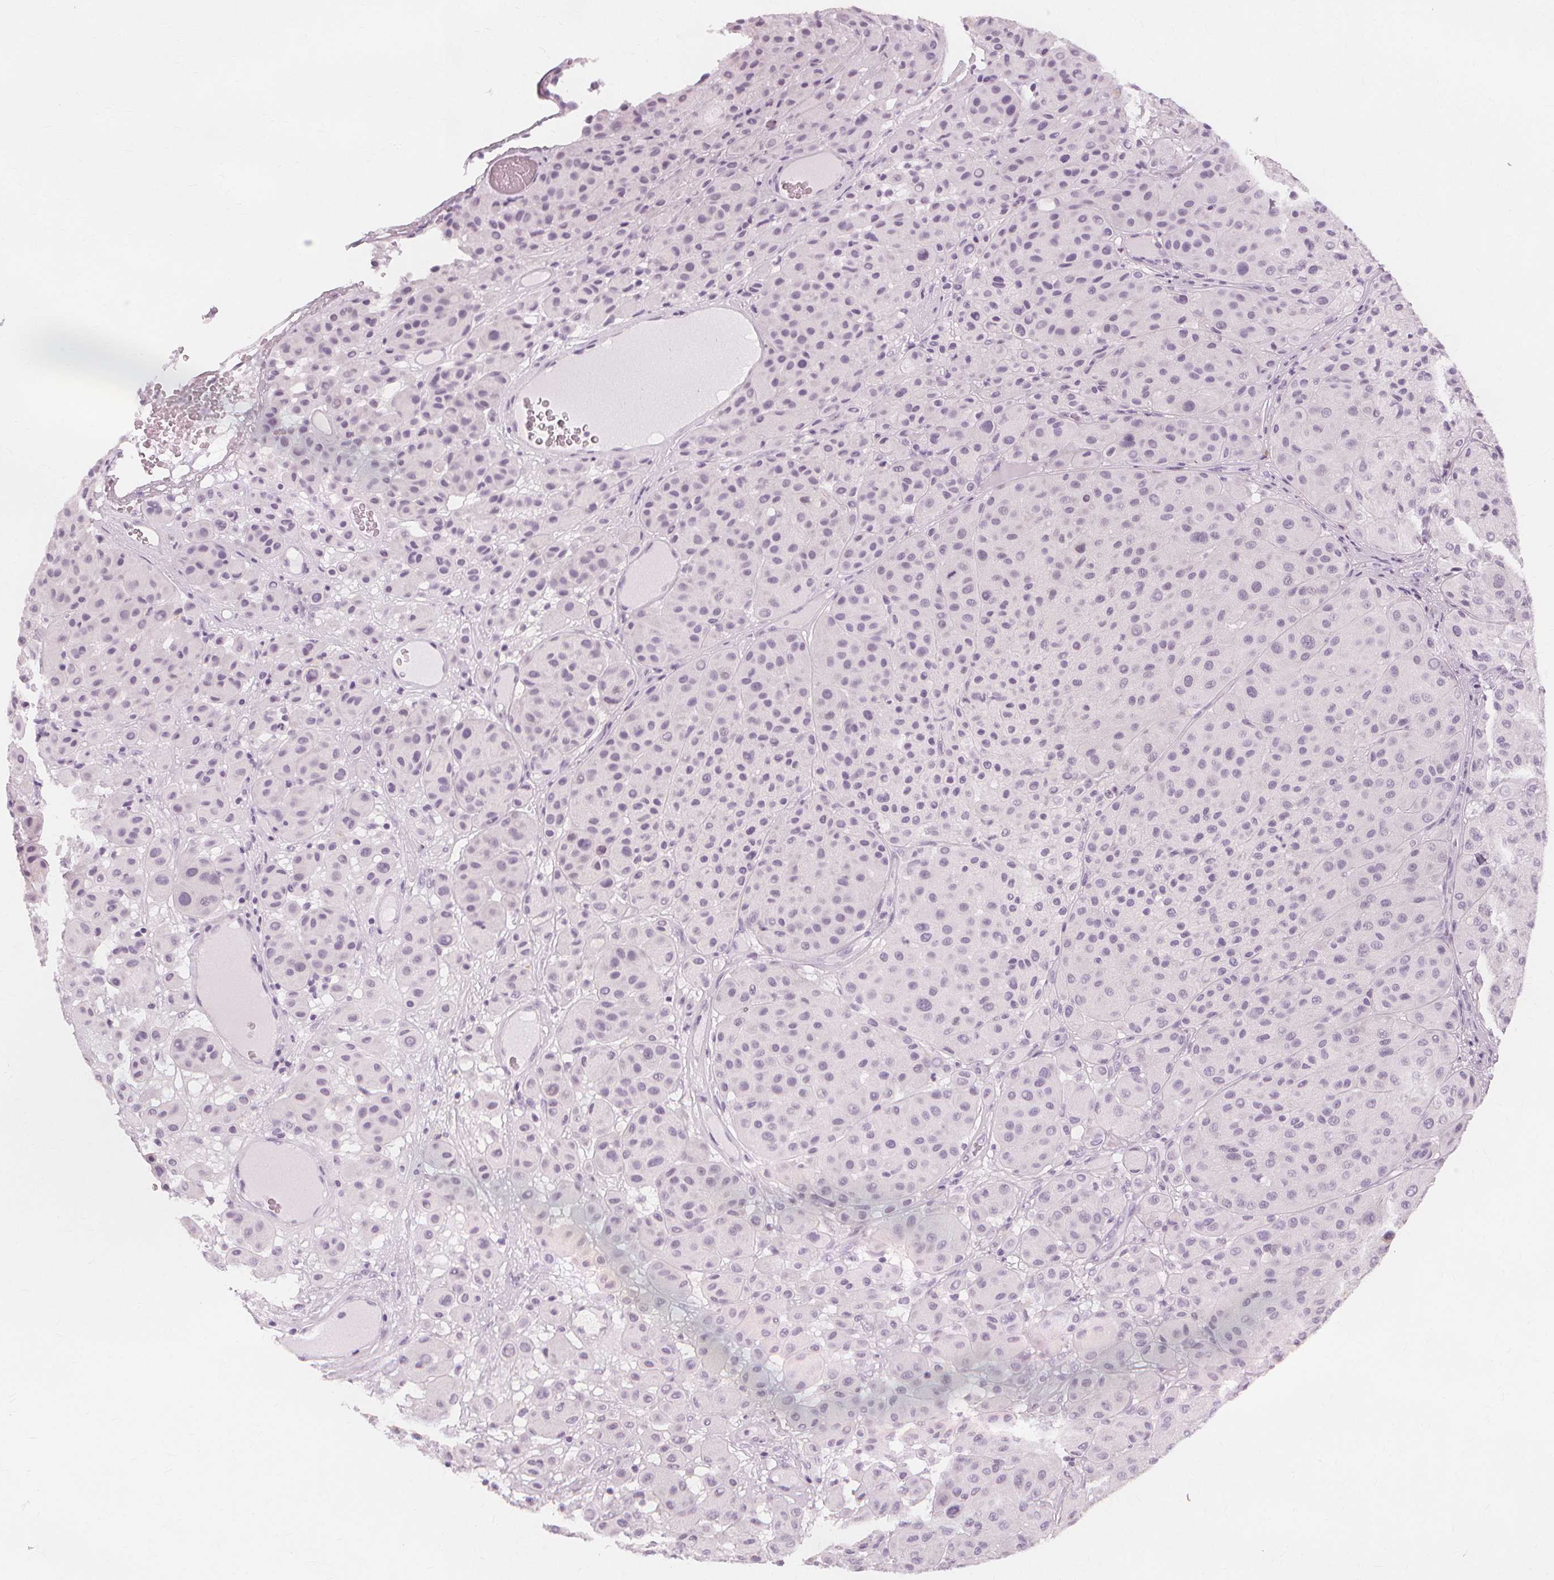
{"staining": {"intensity": "negative", "quantity": "none", "location": "none"}, "tissue": "melanoma", "cell_type": "Tumor cells", "image_type": "cancer", "snomed": [{"axis": "morphology", "description": "Malignant melanoma, Metastatic site"}, {"axis": "topography", "description": "Smooth muscle"}], "caption": "Immunohistochemistry image of melanoma stained for a protein (brown), which reveals no positivity in tumor cells.", "gene": "TFF1", "patient": {"sex": "male", "age": 41}}